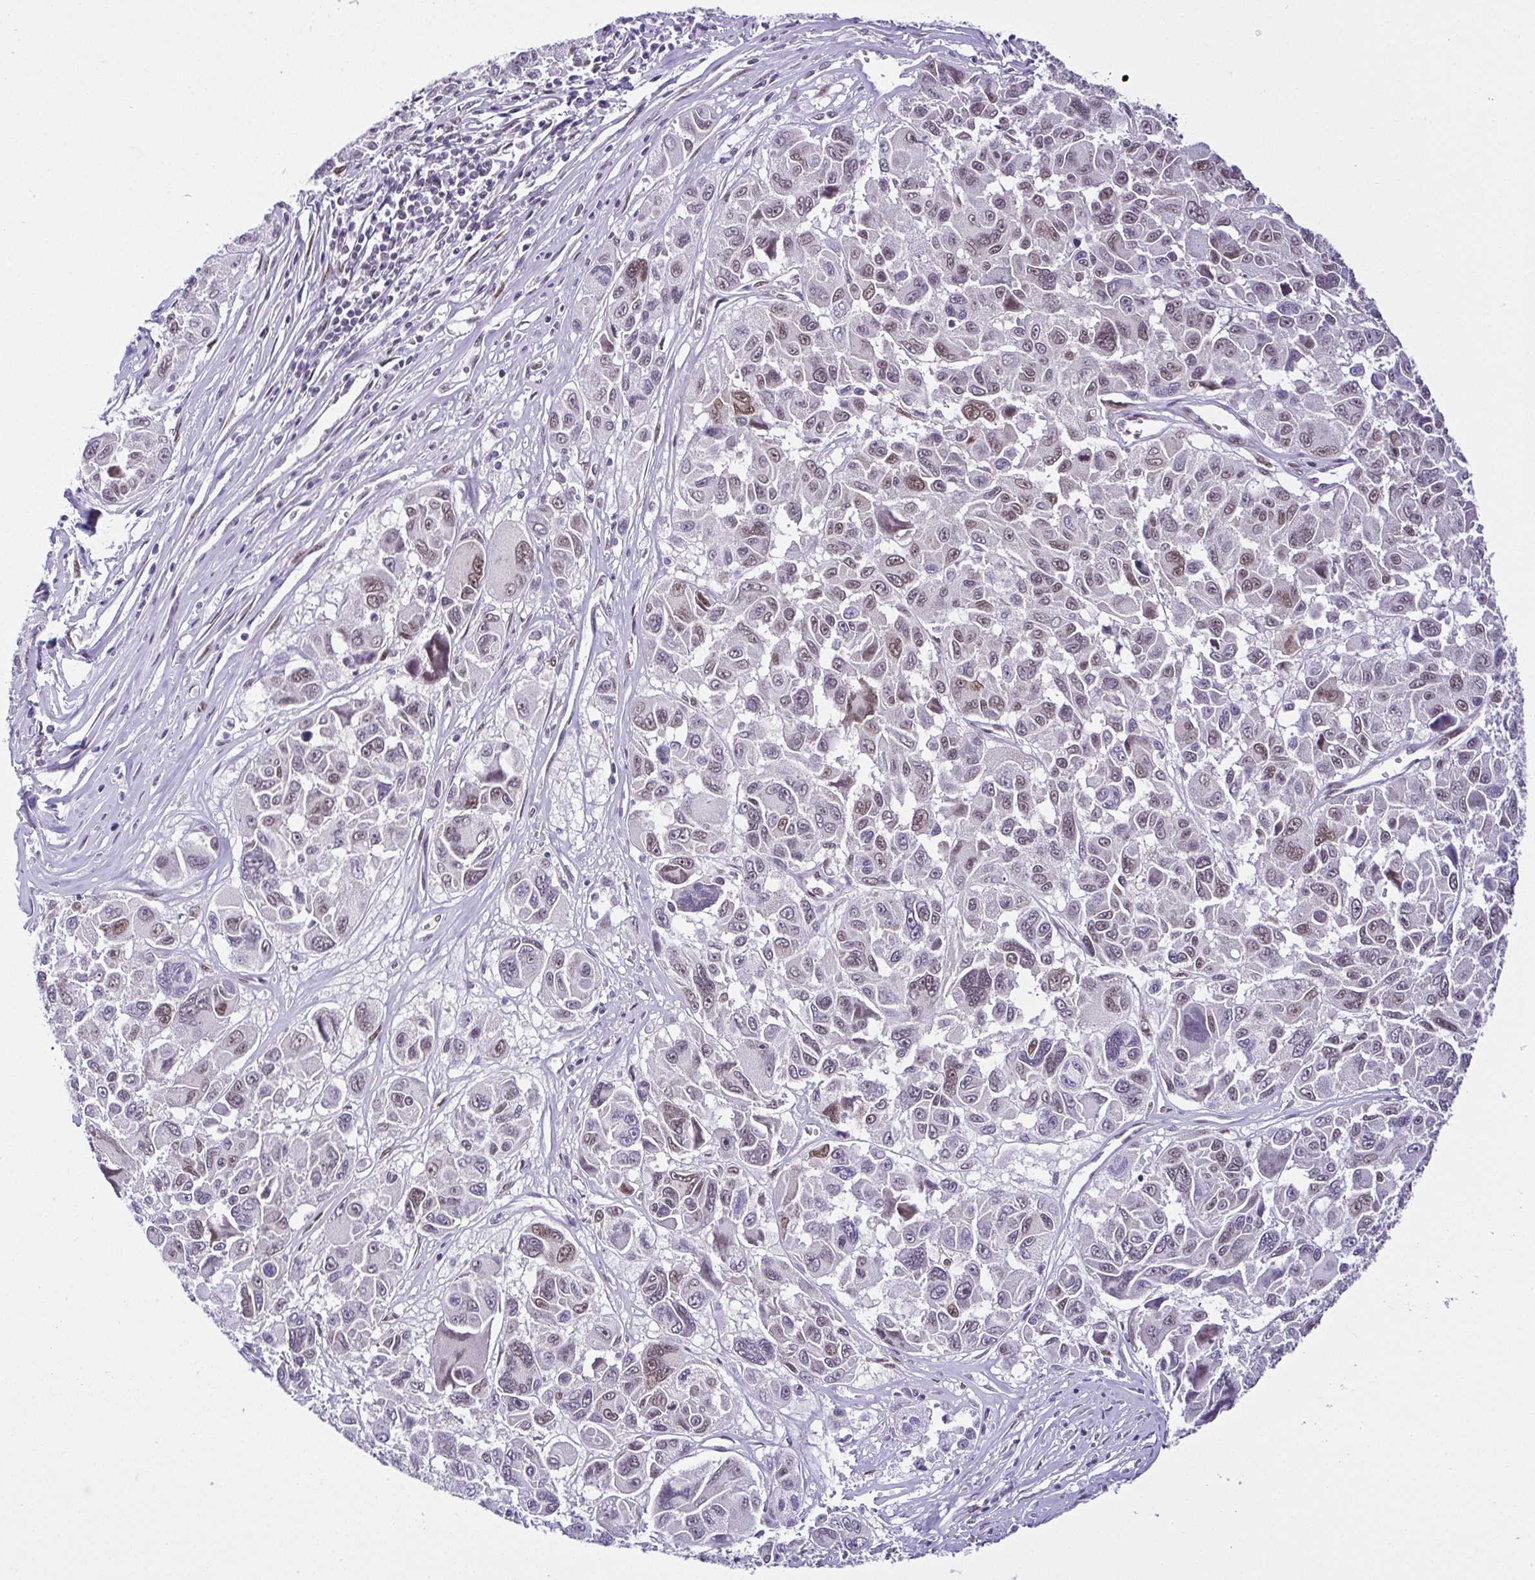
{"staining": {"intensity": "moderate", "quantity": "<25%", "location": "nuclear"}, "tissue": "melanoma", "cell_type": "Tumor cells", "image_type": "cancer", "snomed": [{"axis": "morphology", "description": "Malignant melanoma, NOS"}, {"axis": "topography", "description": "Skin"}], "caption": "High-magnification brightfield microscopy of malignant melanoma stained with DAB (brown) and counterstained with hematoxylin (blue). tumor cells exhibit moderate nuclear positivity is seen in about<25% of cells.", "gene": "RBM3", "patient": {"sex": "female", "age": 66}}